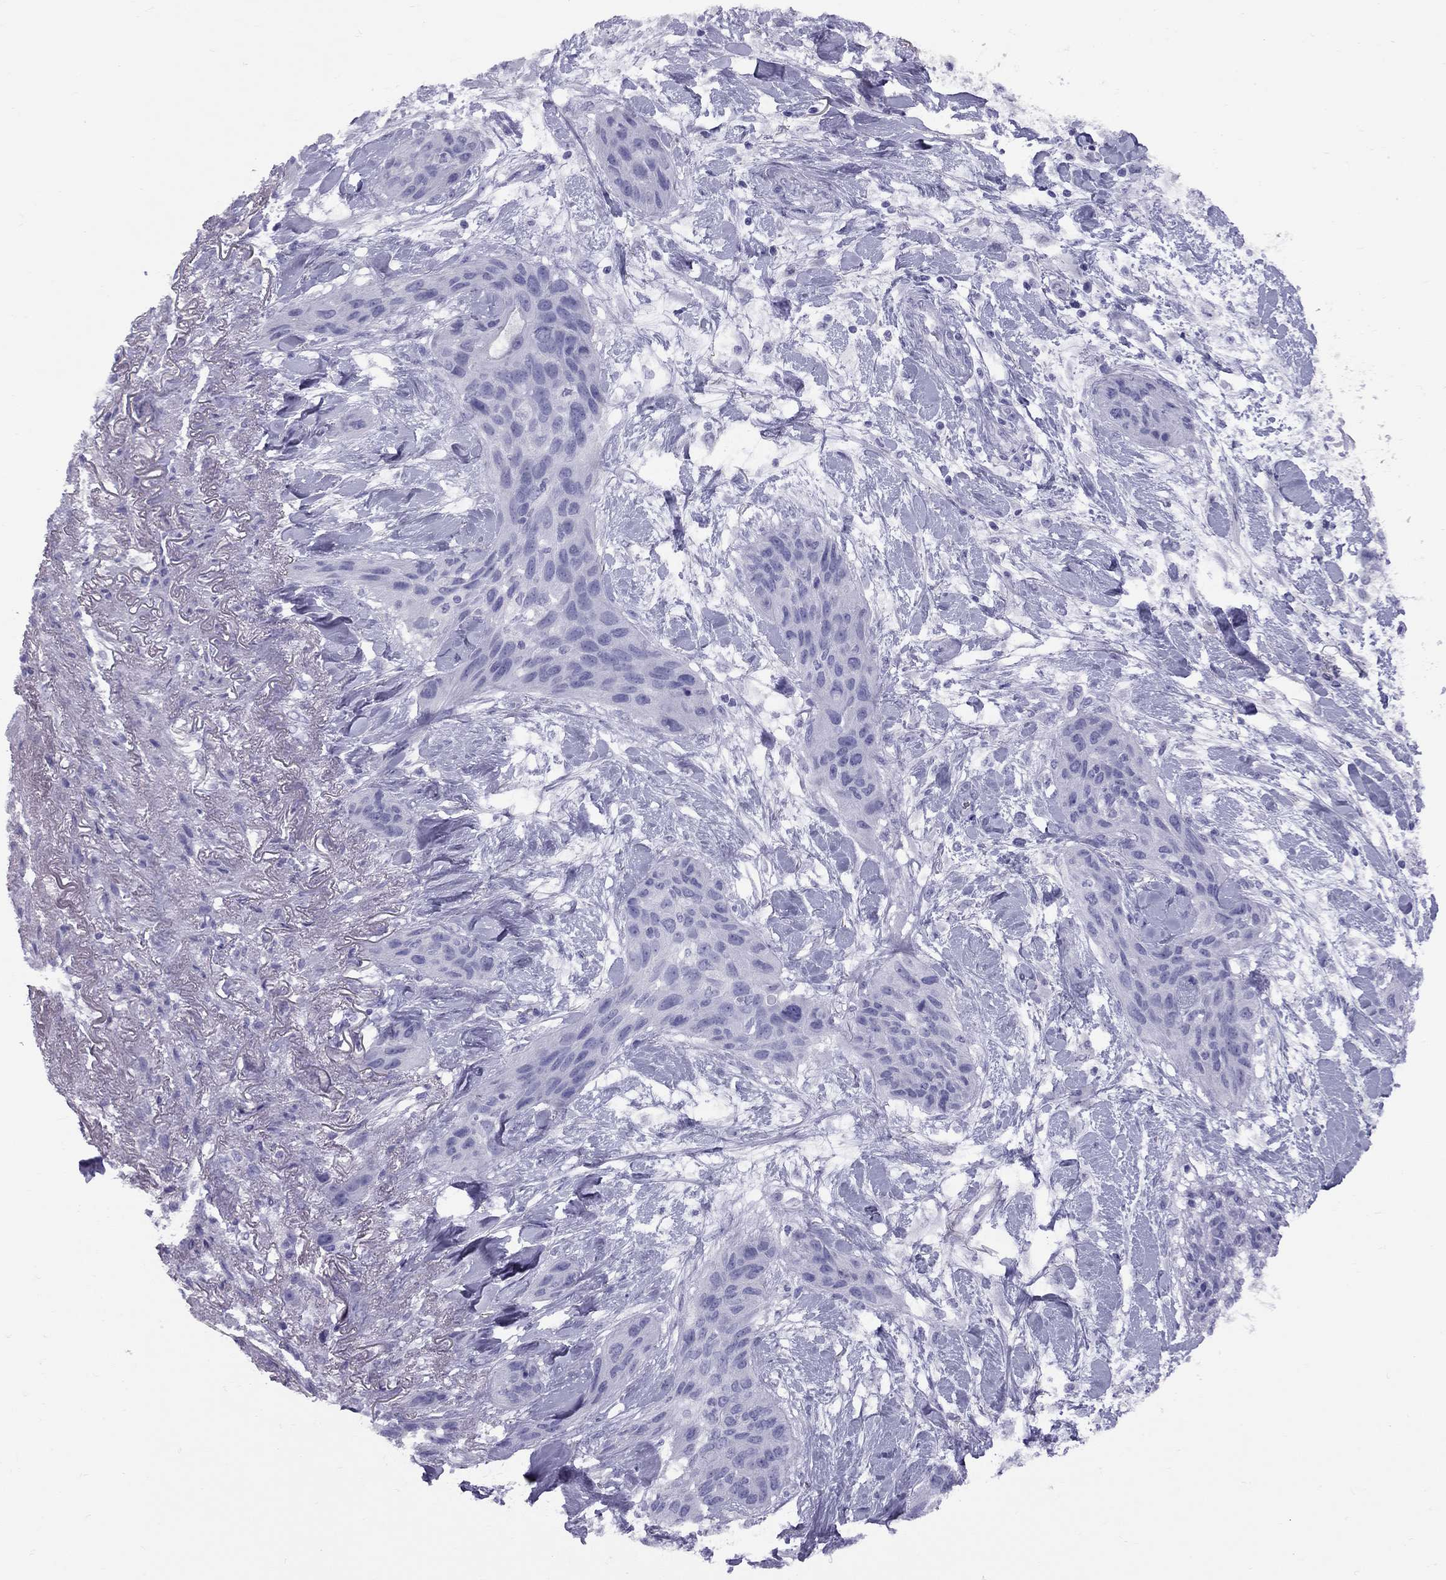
{"staining": {"intensity": "negative", "quantity": "none", "location": "none"}, "tissue": "lung cancer", "cell_type": "Tumor cells", "image_type": "cancer", "snomed": [{"axis": "morphology", "description": "Squamous cell carcinoma, NOS"}, {"axis": "topography", "description": "Lung"}], "caption": "Immunohistochemistry micrograph of neoplastic tissue: human lung cancer stained with DAB (3,3'-diaminobenzidine) reveals no significant protein staining in tumor cells. (Brightfield microscopy of DAB (3,3'-diaminobenzidine) immunohistochemistry at high magnification).", "gene": "FSCN3", "patient": {"sex": "female", "age": 70}}